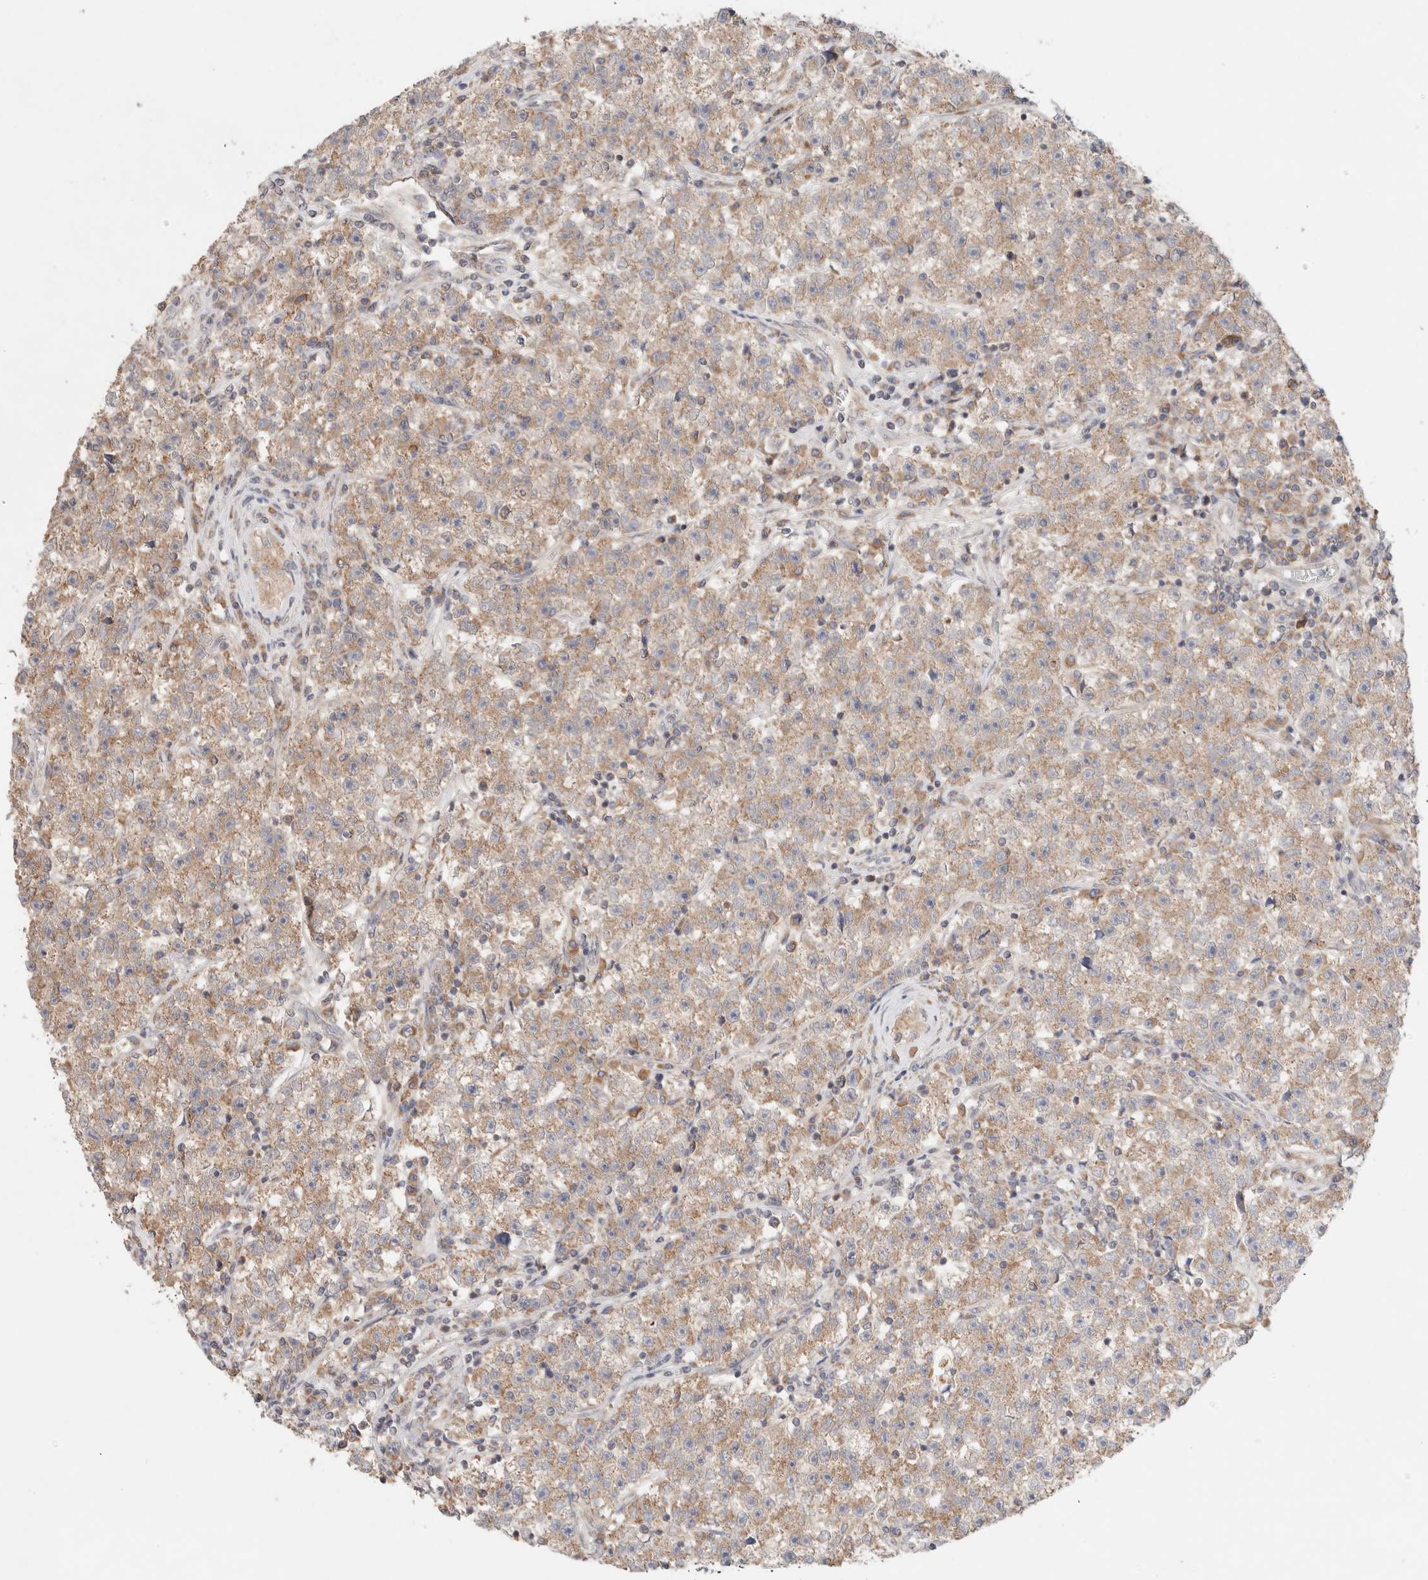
{"staining": {"intensity": "moderate", "quantity": ">75%", "location": "cytoplasmic/membranous"}, "tissue": "testis cancer", "cell_type": "Tumor cells", "image_type": "cancer", "snomed": [{"axis": "morphology", "description": "Seminoma, NOS"}, {"axis": "topography", "description": "Testis"}], "caption": "DAB (3,3'-diaminobenzidine) immunohistochemical staining of testis cancer (seminoma) shows moderate cytoplasmic/membranous protein expression in about >75% of tumor cells. The staining was performed using DAB (3,3'-diaminobenzidine), with brown indicating positive protein expression. Nuclei are stained blue with hematoxylin.", "gene": "ERI3", "patient": {"sex": "male", "age": 22}}